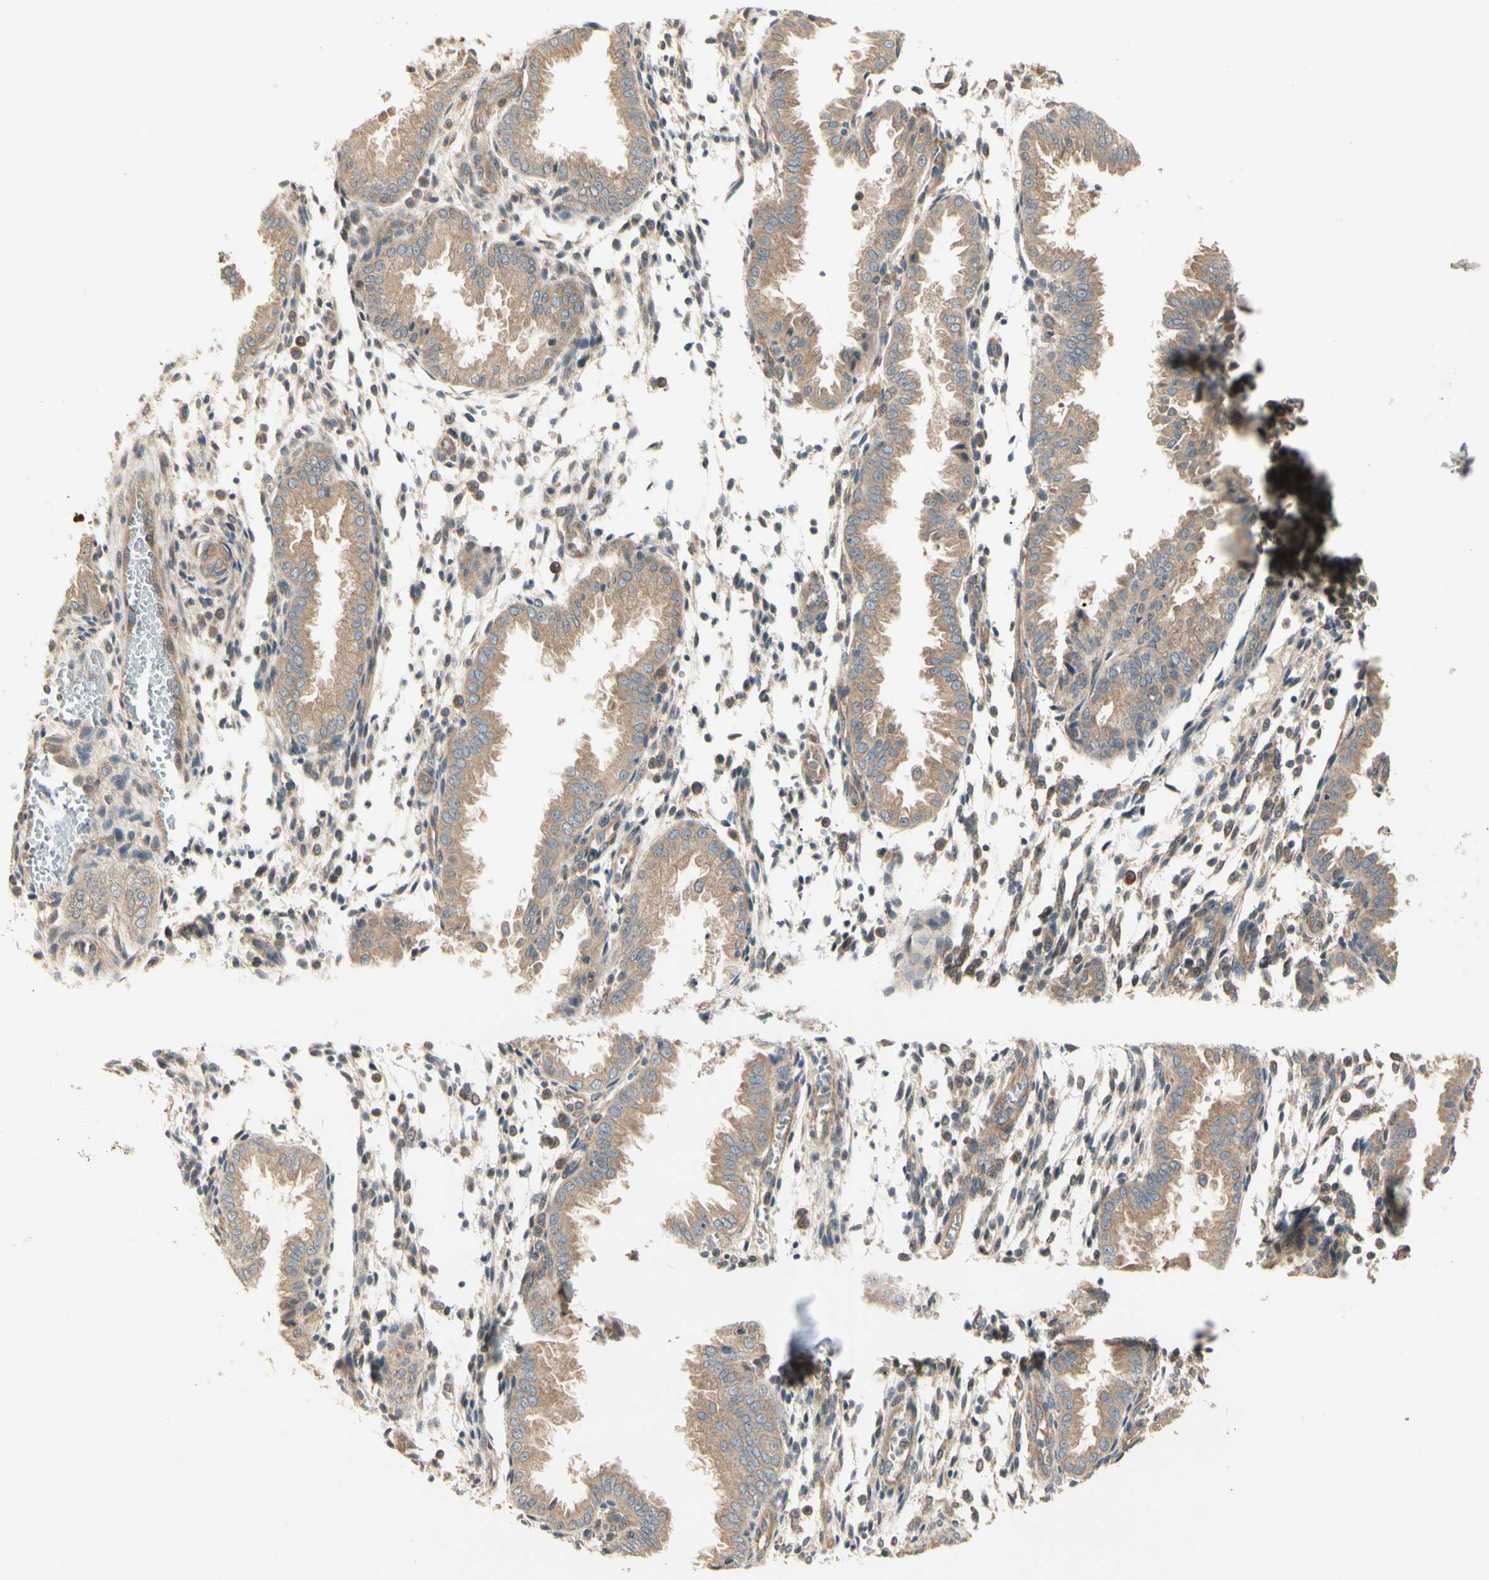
{"staining": {"intensity": "moderate", "quantity": ">75%", "location": "cytoplasmic/membranous"}, "tissue": "endometrium", "cell_type": "Cells in endometrial stroma", "image_type": "normal", "snomed": [{"axis": "morphology", "description": "Normal tissue, NOS"}, {"axis": "topography", "description": "Endometrium"}], "caption": "Endometrium stained with DAB IHC reveals medium levels of moderate cytoplasmic/membranous staining in approximately >75% of cells in endometrial stroma. (DAB (3,3'-diaminobenzidine) IHC, brown staining for protein, blue staining for nuclei).", "gene": "IRAG1", "patient": {"sex": "female", "age": 33}}